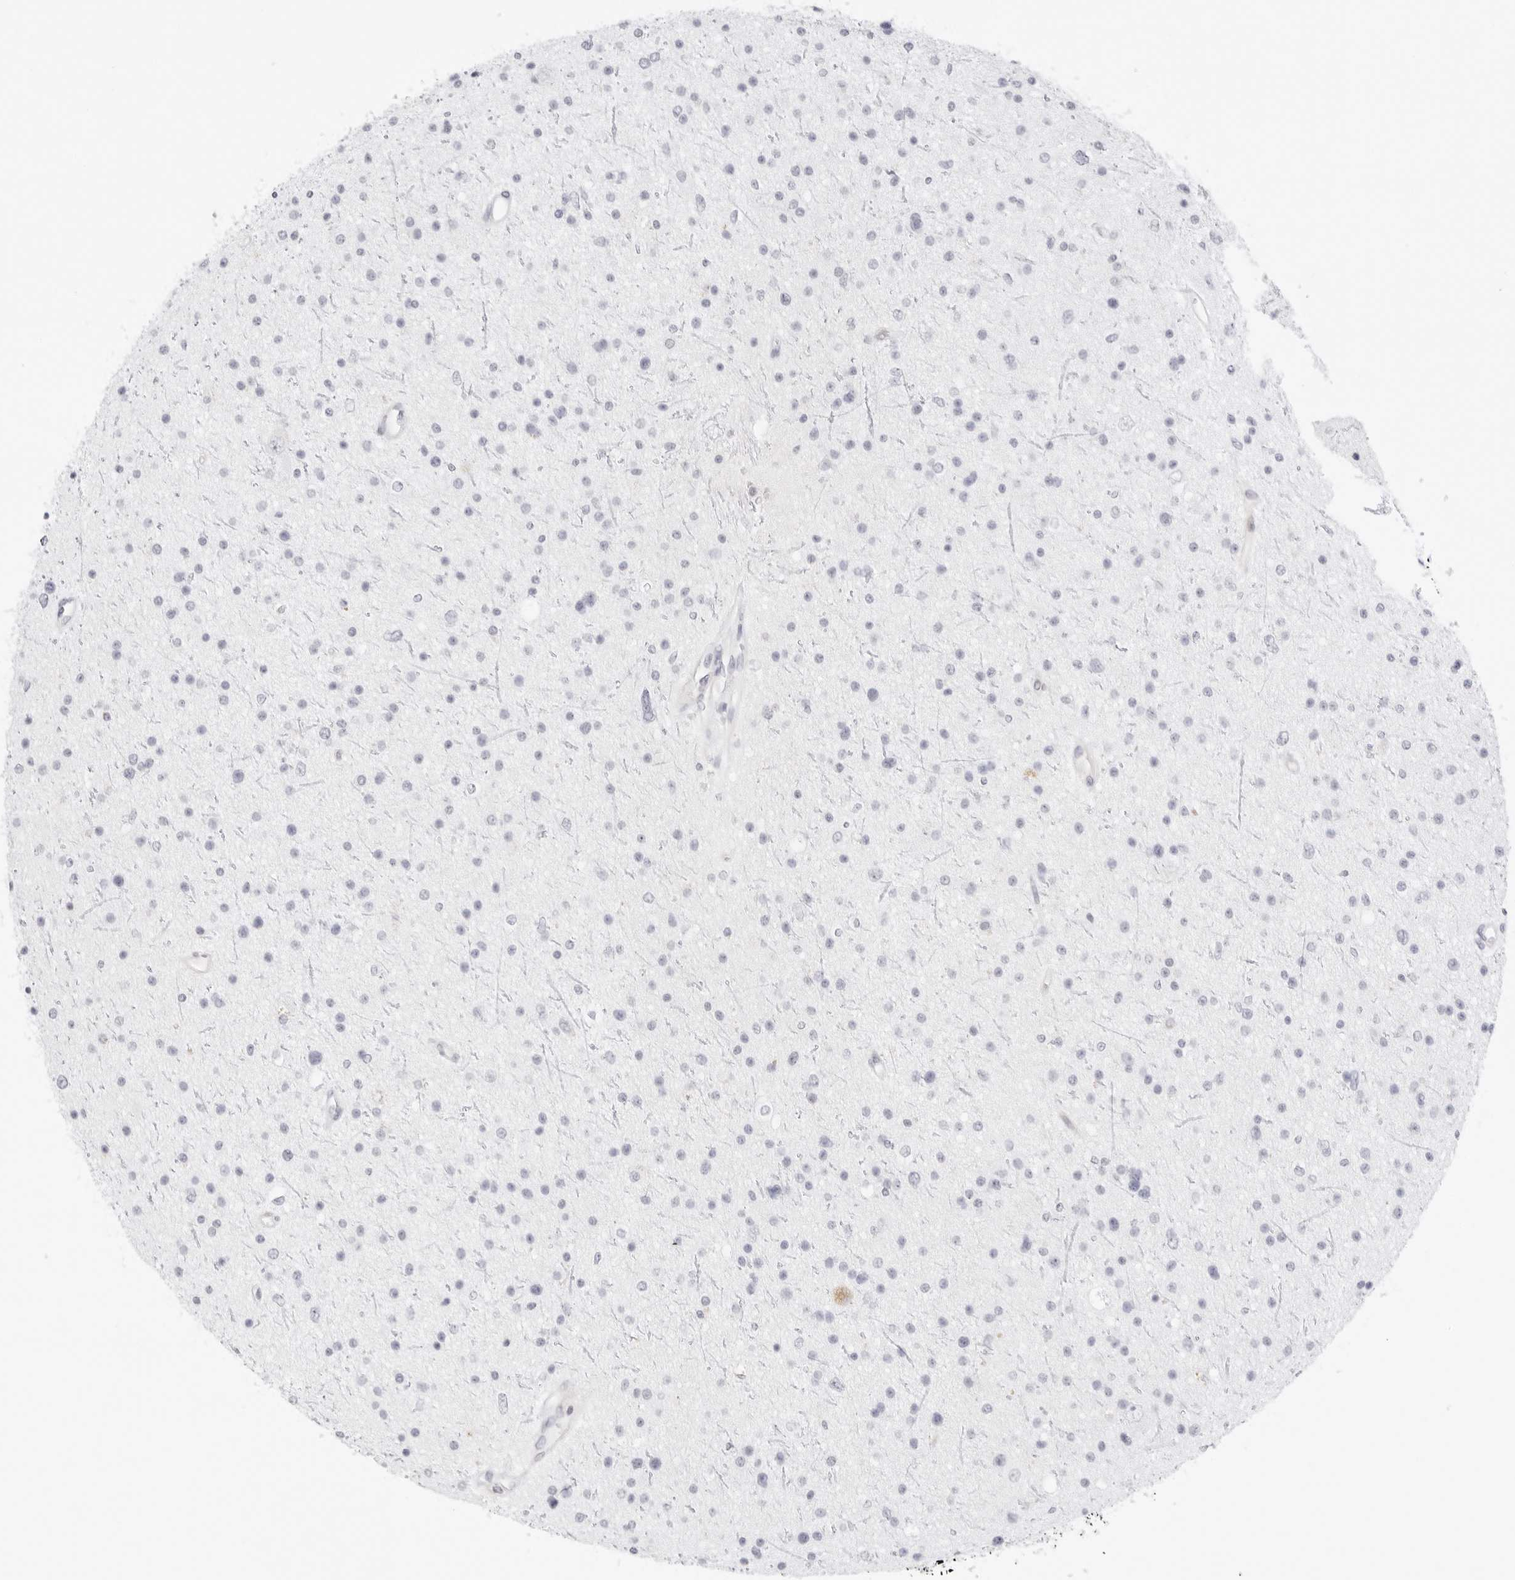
{"staining": {"intensity": "negative", "quantity": "none", "location": "none"}, "tissue": "glioma", "cell_type": "Tumor cells", "image_type": "cancer", "snomed": [{"axis": "morphology", "description": "Glioma, malignant, Low grade"}, {"axis": "topography", "description": "Brain"}], "caption": "Tumor cells are negative for brown protein staining in glioma.", "gene": "TNFRSF14", "patient": {"sex": "female", "age": 37}}